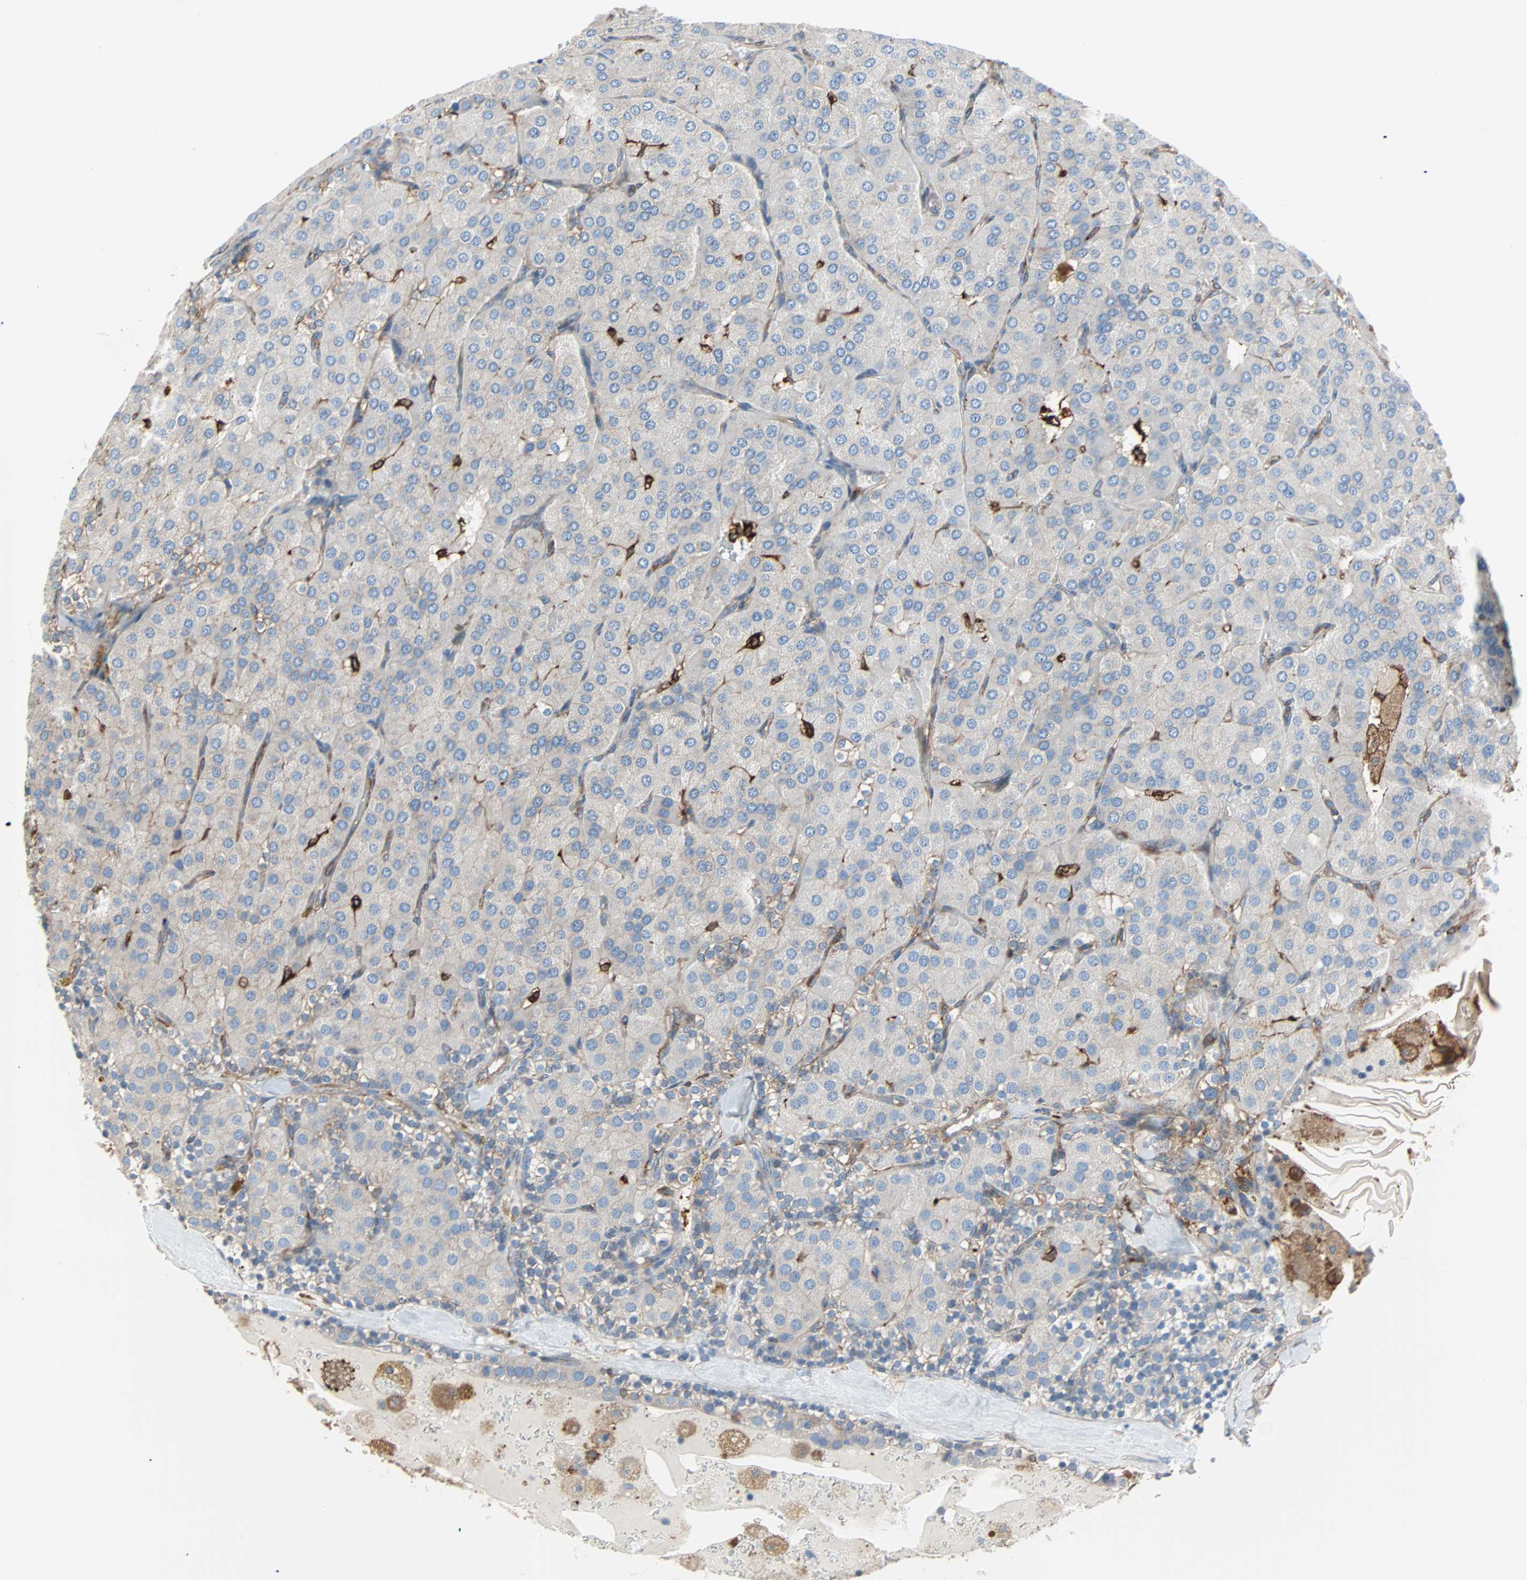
{"staining": {"intensity": "weak", "quantity": "25%-75%", "location": "cytoplasmic/membranous"}, "tissue": "parathyroid gland", "cell_type": "Glandular cells", "image_type": "normal", "snomed": [{"axis": "morphology", "description": "Normal tissue, NOS"}, {"axis": "morphology", "description": "Adenoma, NOS"}, {"axis": "topography", "description": "Parathyroid gland"}], "caption": "Protein staining exhibits weak cytoplasmic/membranous staining in approximately 25%-75% of glandular cells in unremarkable parathyroid gland.", "gene": "EPB41L2", "patient": {"sex": "female", "age": 86}}